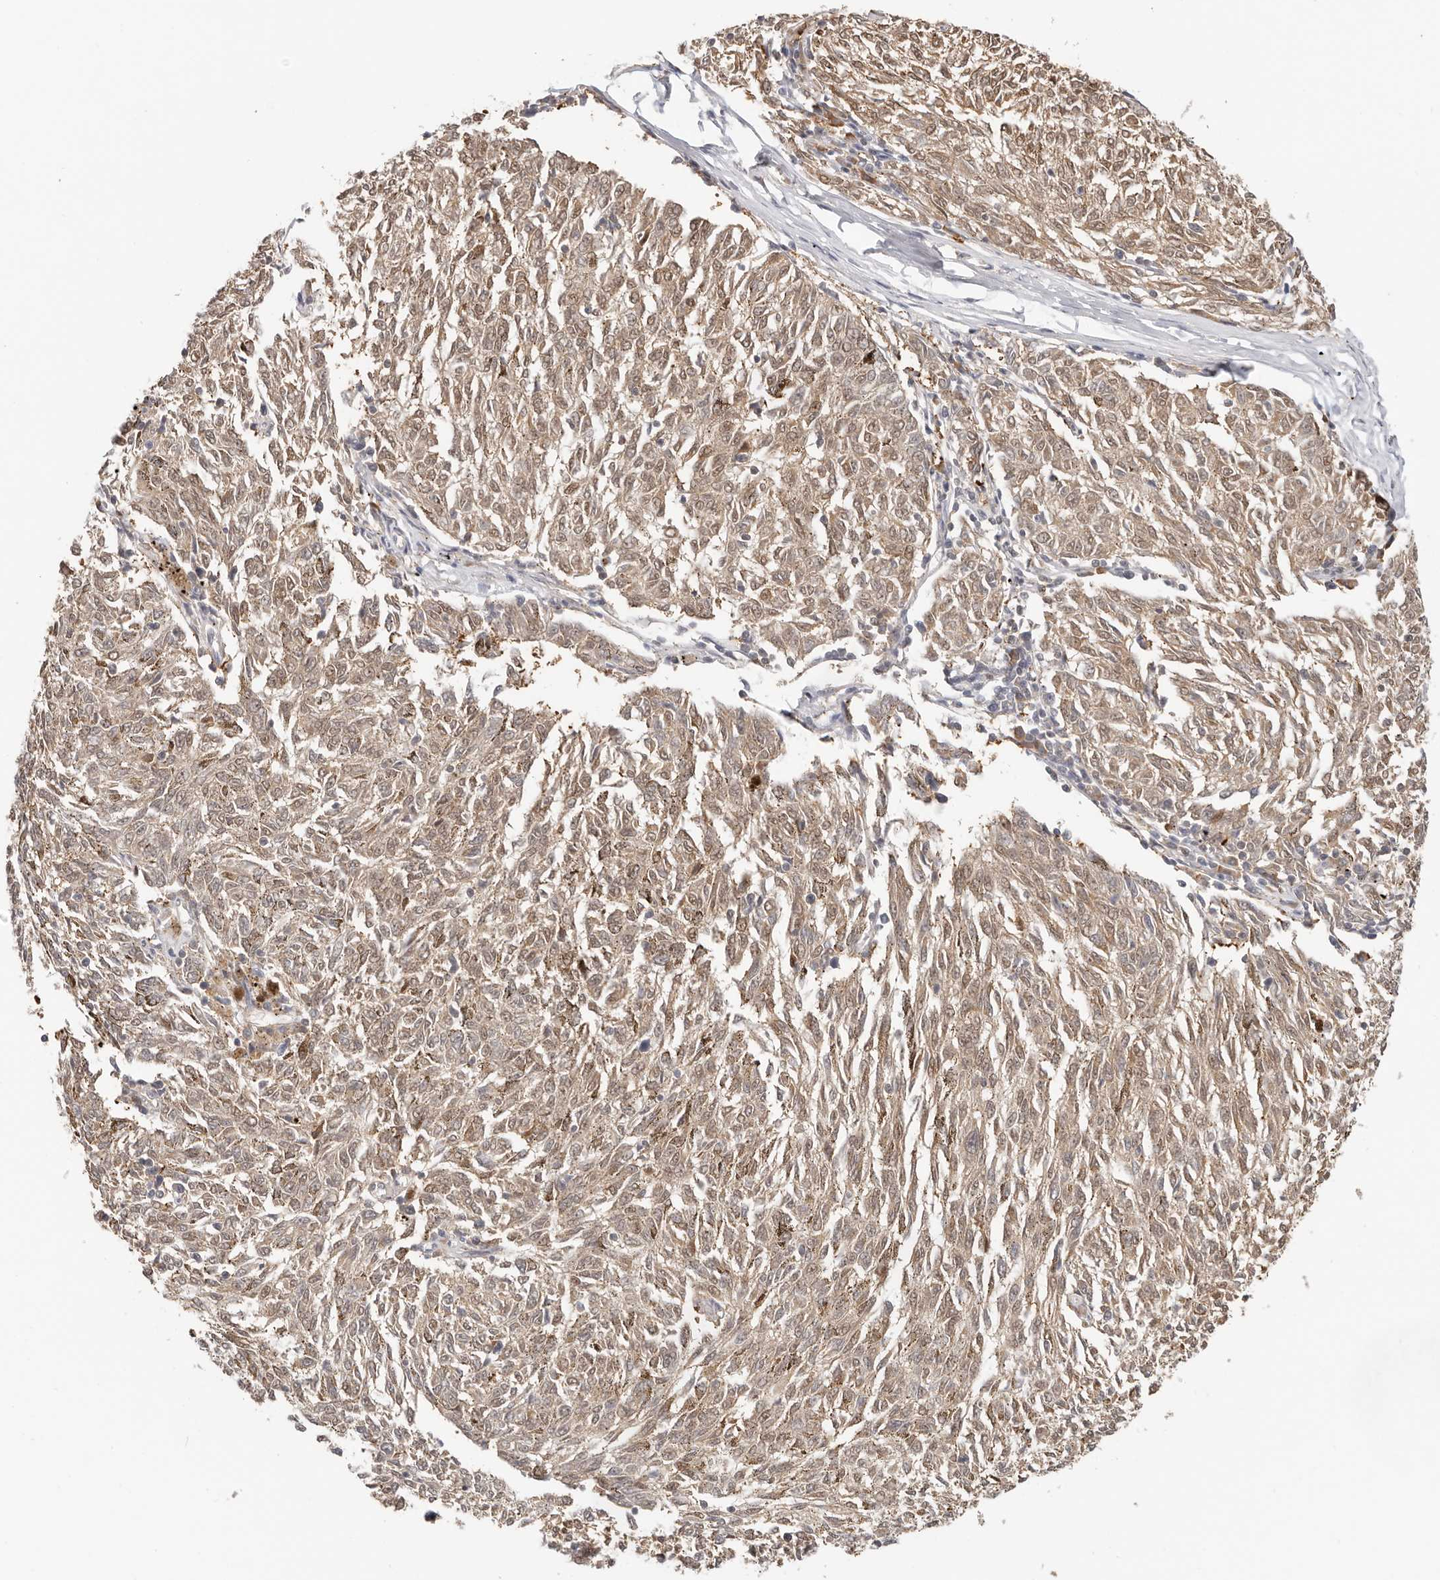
{"staining": {"intensity": "moderate", "quantity": ">75%", "location": "cytoplasmic/membranous,nuclear"}, "tissue": "melanoma", "cell_type": "Tumor cells", "image_type": "cancer", "snomed": [{"axis": "morphology", "description": "Malignant melanoma, NOS"}, {"axis": "topography", "description": "Skin"}], "caption": "Protein positivity by immunohistochemistry (IHC) exhibits moderate cytoplasmic/membranous and nuclear staining in approximately >75% of tumor cells in malignant melanoma.", "gene": "LARP7", "patient": {"sex": "female", "age": 72}}